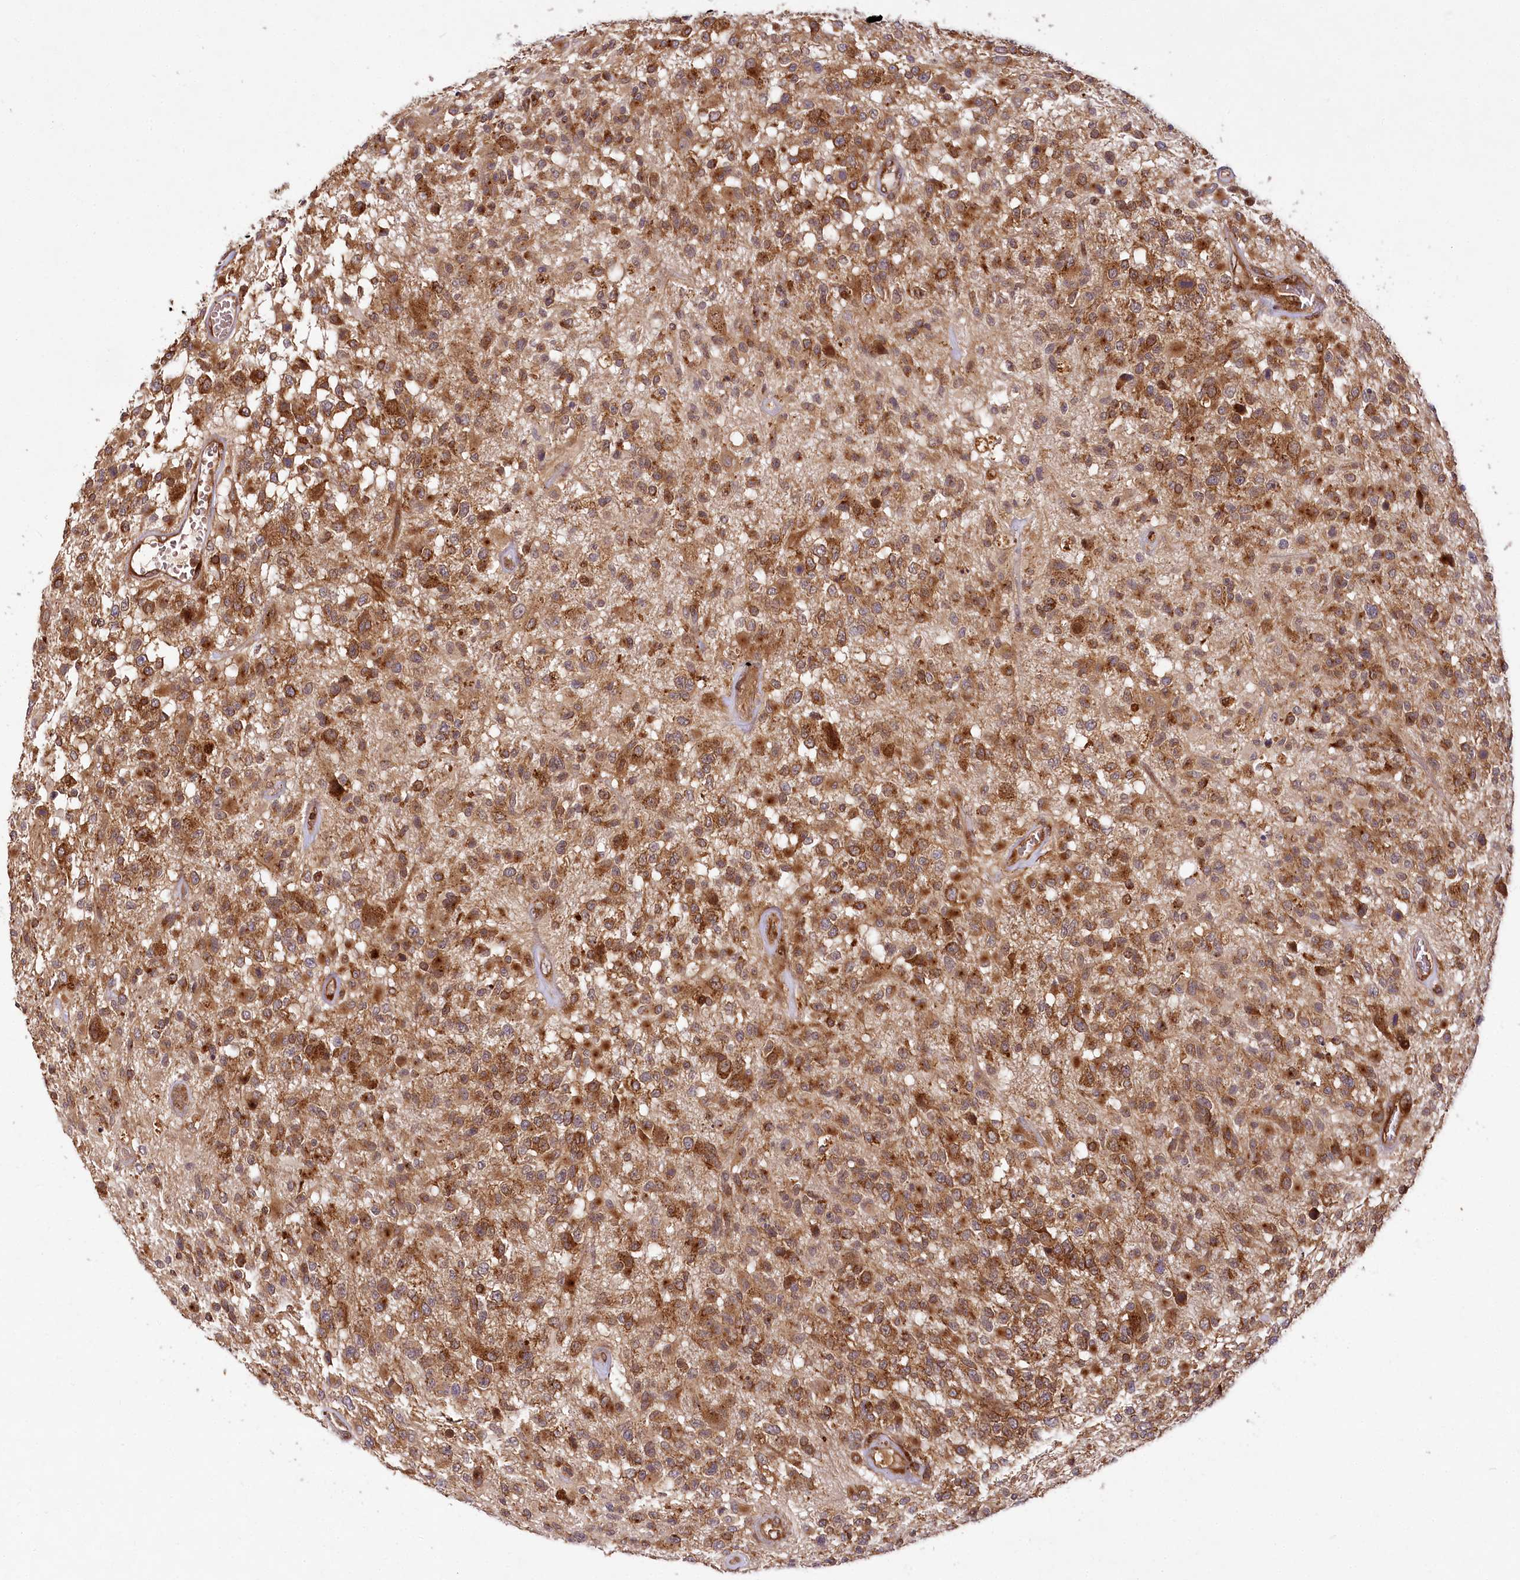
{"staining": {"intensity": "strong", "quantity": ">75%", "location": "cytoplasmic/membranous"}, "tissue": "glioma", "cell_type": "Tumor cells", "image_type": "cancer", "snomed": [{"axis": "morphology", "description": "Glioma, malignant, High grade"}, {"axis": "morphology", "description": "Glioblastoma, NOS"}, {"axis": "topography", "description": "Brain"}], "caption": "This photomicrograph reveals glioma stained with IHC to label a protein in brown. The cytoplasmic/membranous of tumor cells show strong positivity for the protein. Nuclei are counter-stained blue.", "gene": "COPG1", "patient": {"sex": "male", "age": 60}}